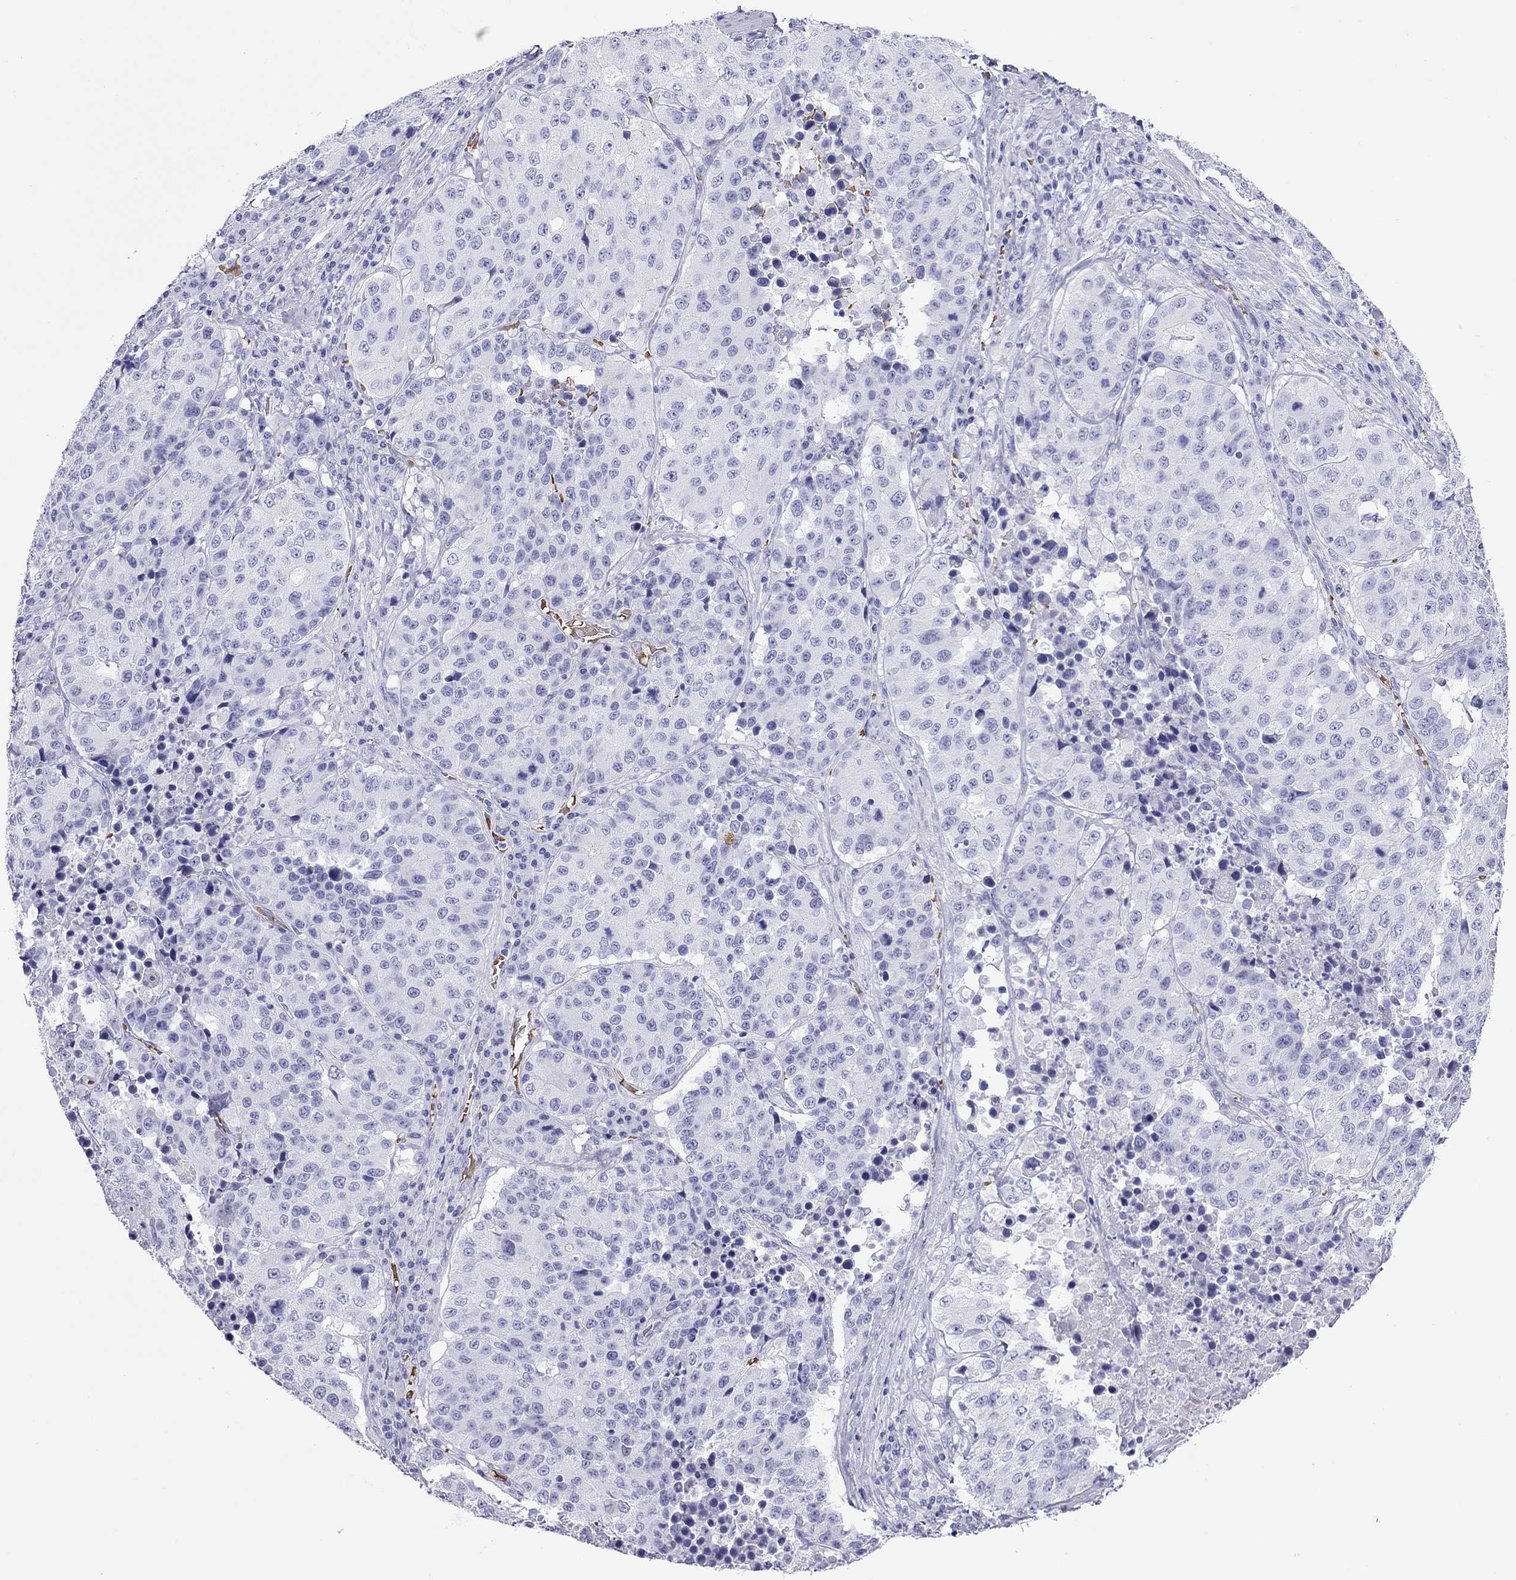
{"staining": {"intensity": "negative", "quantity": "none", "location": "none"}, "tissue": "stomach cancer", "cell_type": "Tumor cells", "image_type": "cancer", "snomed": [{"axis": "morphology", "description": "Adenocarcinoma, NOS"}, {"axis": "topography", "description": "Stomach"}], "caption": "DAB (3,3'-diaminobenzidine) immunohistochemical staining of adenocarcinoma (stomach) reveals no significant staining in tumor cells.", "gene": "PTPRN", "patient": {"sex": "male", "age": 71}}